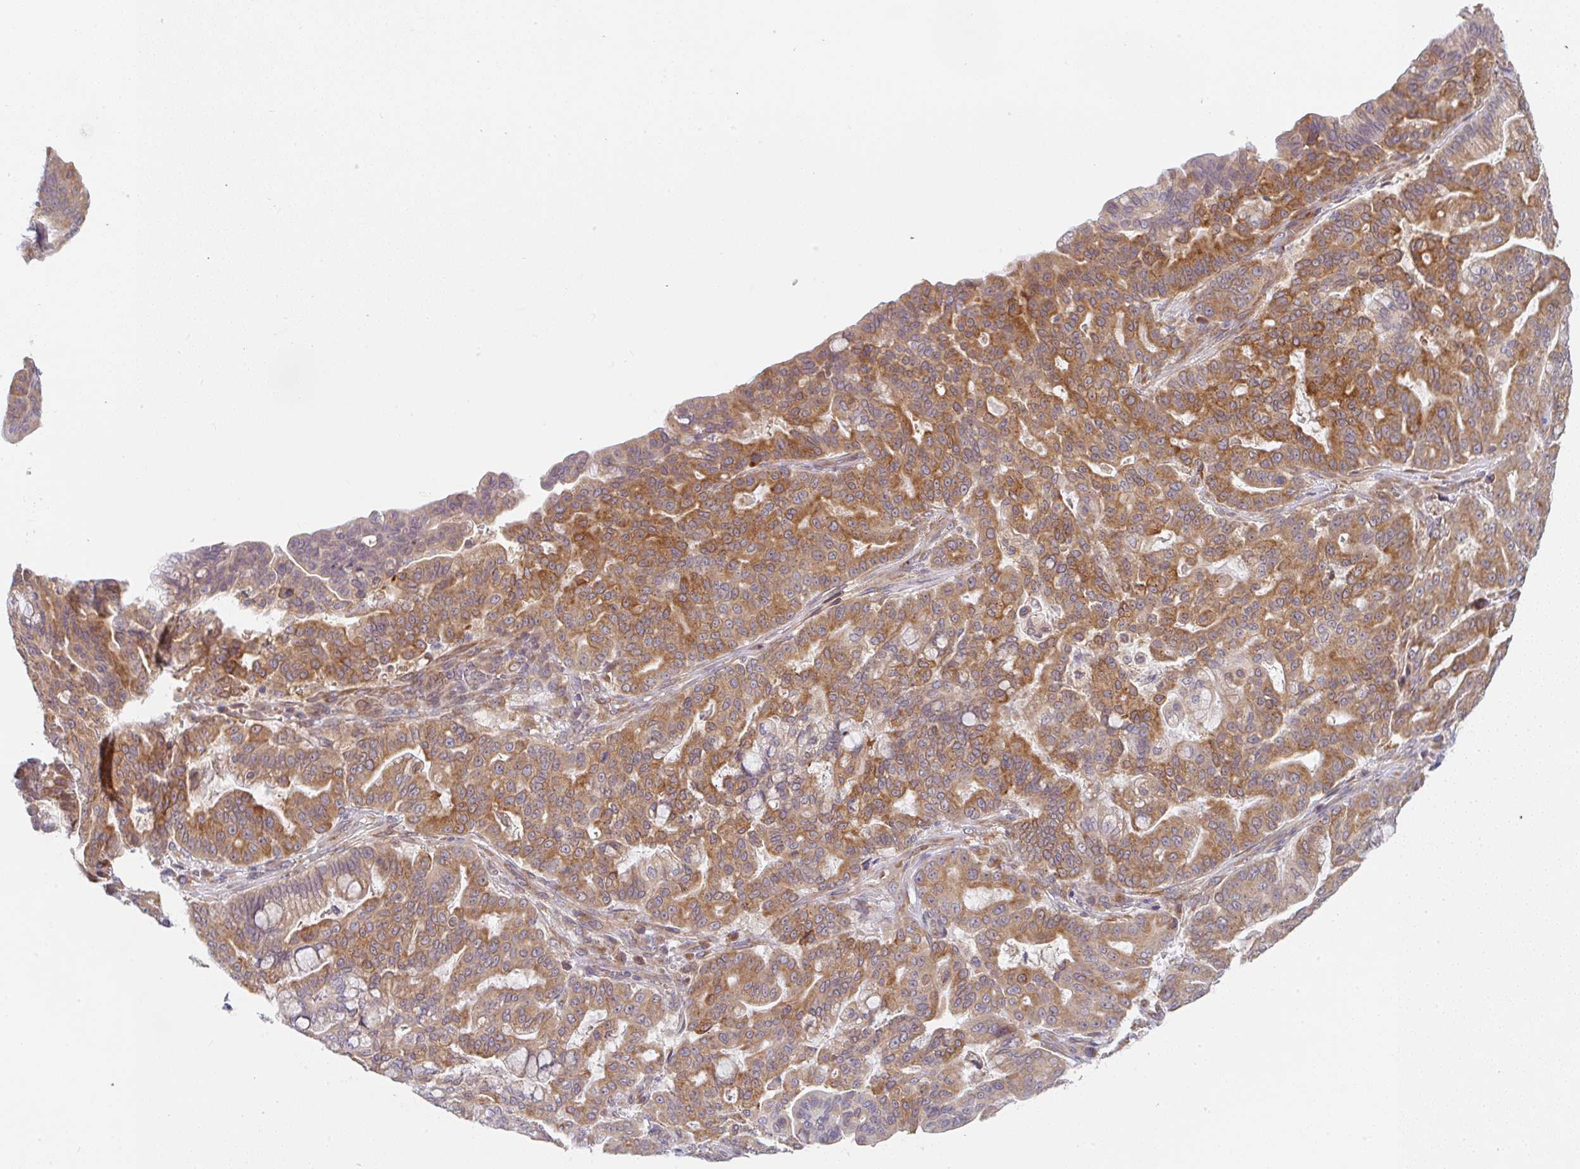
{"staining": {"intensity": "strong", "quantity": ">75%", "location": "cytoplasmic/membranous"}, "tissue": "pancreatic cancer", "cell_type": "Tumor cells", "image_type": "cancer", "snomed": [{"axis": "morphology", "description": "Adenocarcinoma, NOS"}, {"axis": "topography", "description": "Pancreas"}], "caption": "High-power microscopy captured an immunohistochemistry (IHC) micrograph of pancreatic cancer (adenocarcinoma), revealing strong cytoplasmic/membranous staining in about >75% of tumor cells.", "gene": "DERL2", "patient": {"sex": "male", "age": 63}}